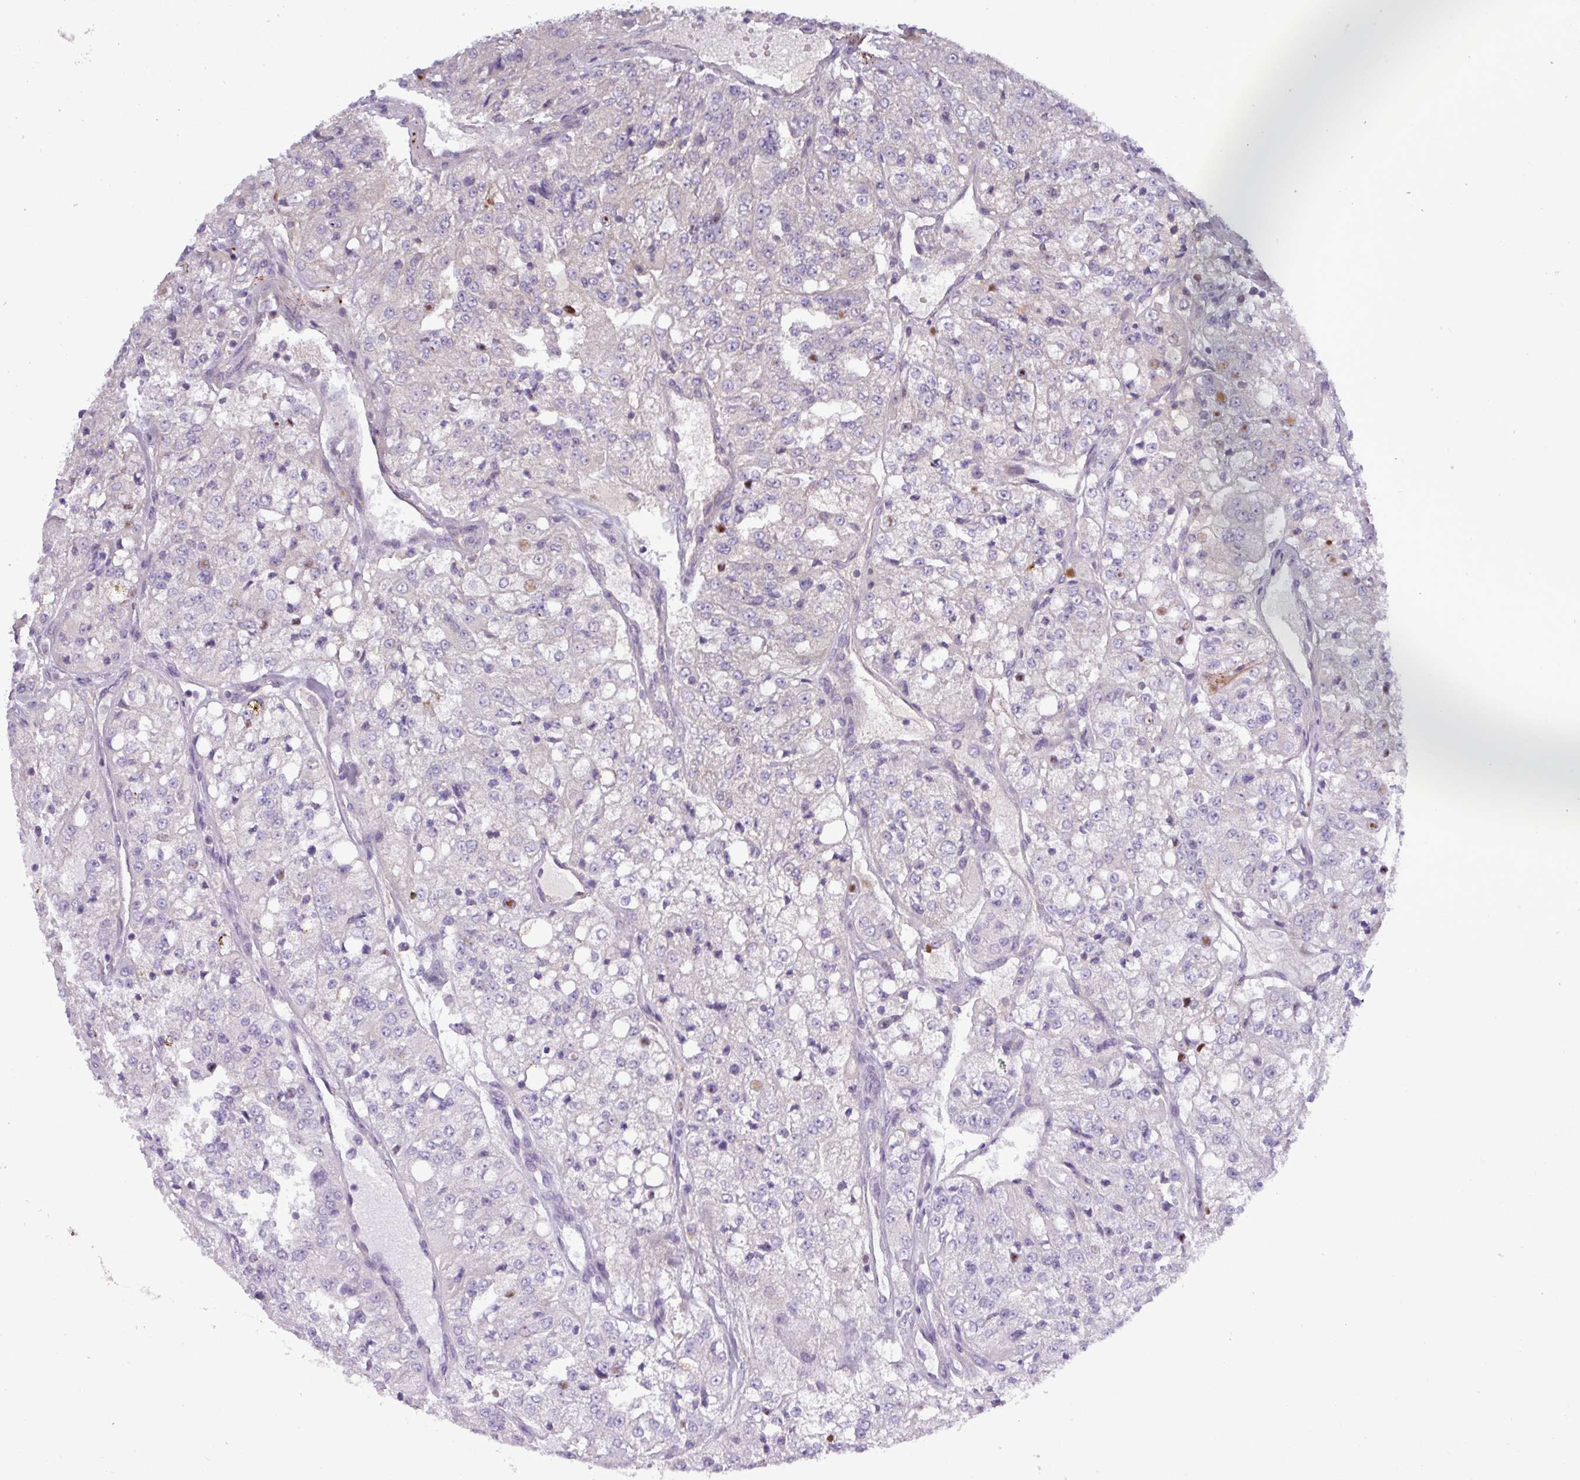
{"staining": {"intensity": "negative", "quantity": "none", "location": "none"}, "tissue": "renal cancer", "cell_type": "Tumor cells", "image_type": "cancer", "snomed": [{"axis": "morphology", "description": "Adenocarcinoma, NOS"}, {"axis": "topography", "description": "Kidney"}], "caption": "A histopathology image of renal cancer (adenocarcinoma) stained for a protein displays no brown staining in tumor cells.", "gene": "TNFSF12", "patient": {"sex": "female", "age": 63}}